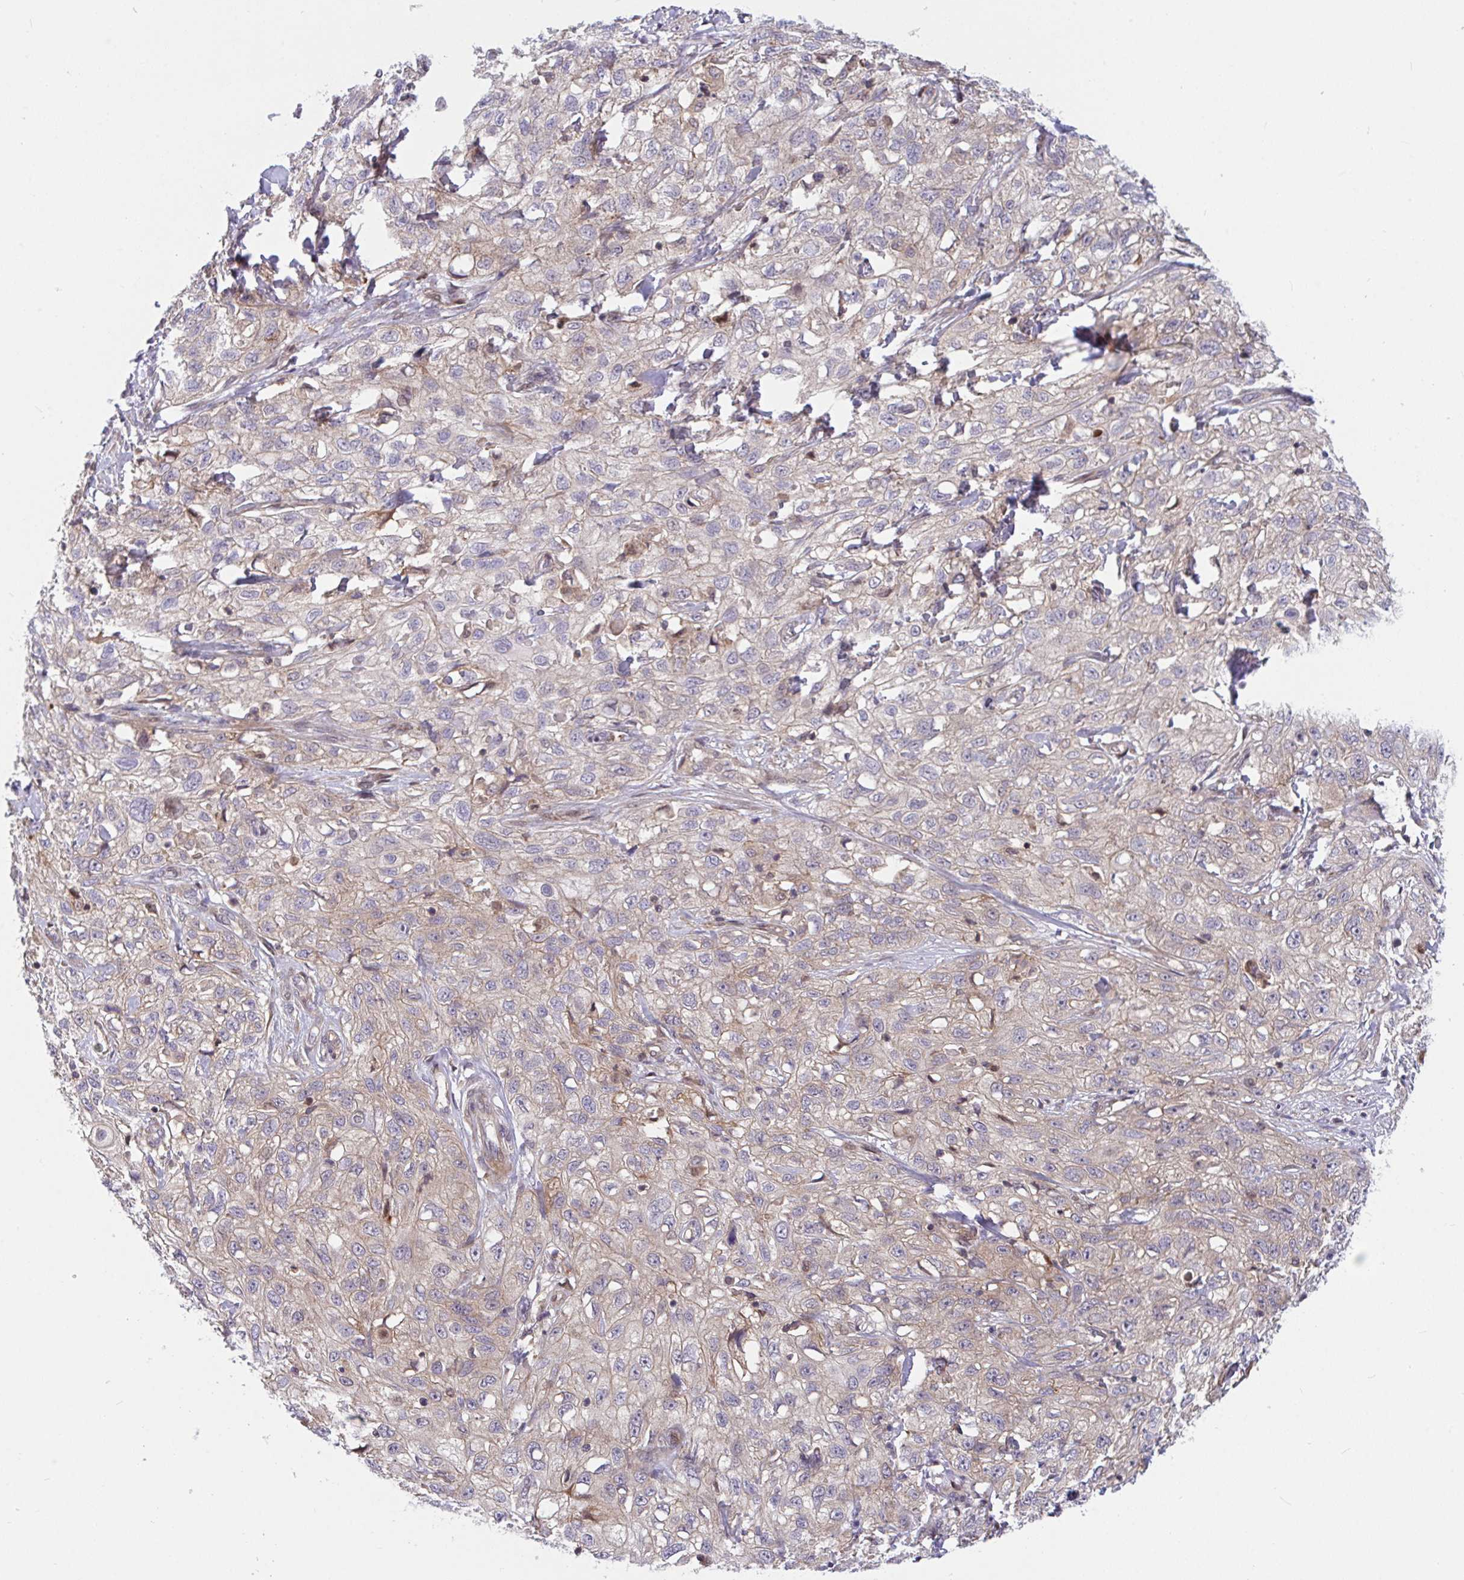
{"staining": {"intensity": "weak", "quantity": "25%-75%", "location": "cytoplasmic/membranous"}, "tissue": "skin cancer", "cell_type": "Tumor cells", "image_type": "cancer", "snomed": [{"axis": "morphology", "description": "Squamous cell carcinoma, NOS"}, {"axis": "topography", "description": "Skin"}, {"axis": "topography", "description": "Vulva"}], "caption": "Weak cytoplasmic/membranous protein positivity is seen in about 25%-75% of tumor cells in skin squamous cell carcinoma.", "gene": "LMNTD2", "patient": {"sex": "female", "age": 86}}